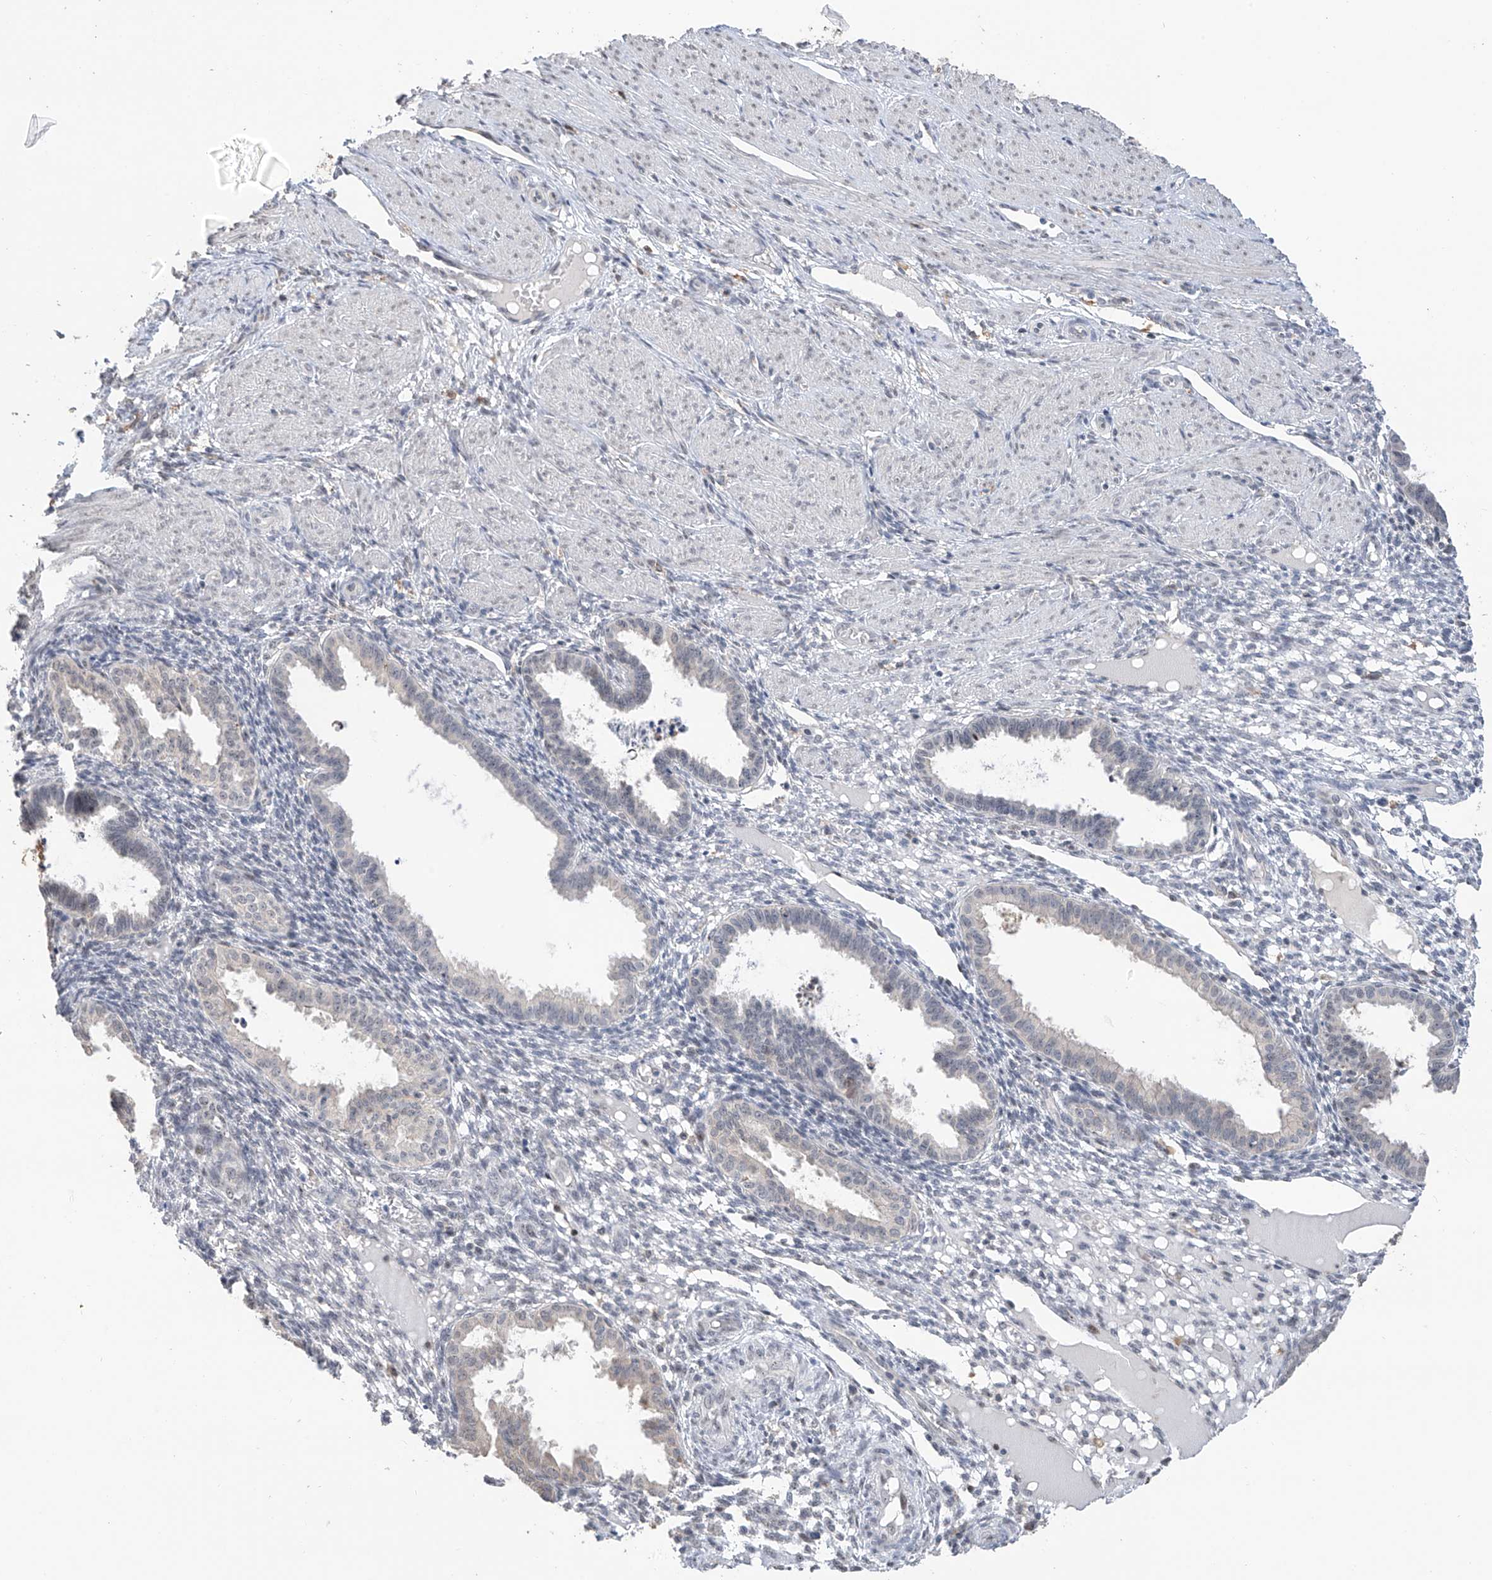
{"staining": {"intensity": "negative", "quantity": "none", "location": "none"}, "tissue": "endometrium", "cell_type": "Cells in endometrial stroma", "image_type": "normal", "snomed": [{"axis": "morphology", "description": "Normal tissue, NOS"}, {"axis": "topography", "description": "Endometrium"}], "caption": "IHC of benign endometrium exhibits no positivity in cells in endometrial stroma.", "gene": "C1orf131", "patient": {"sex": "female", "age": 33}}